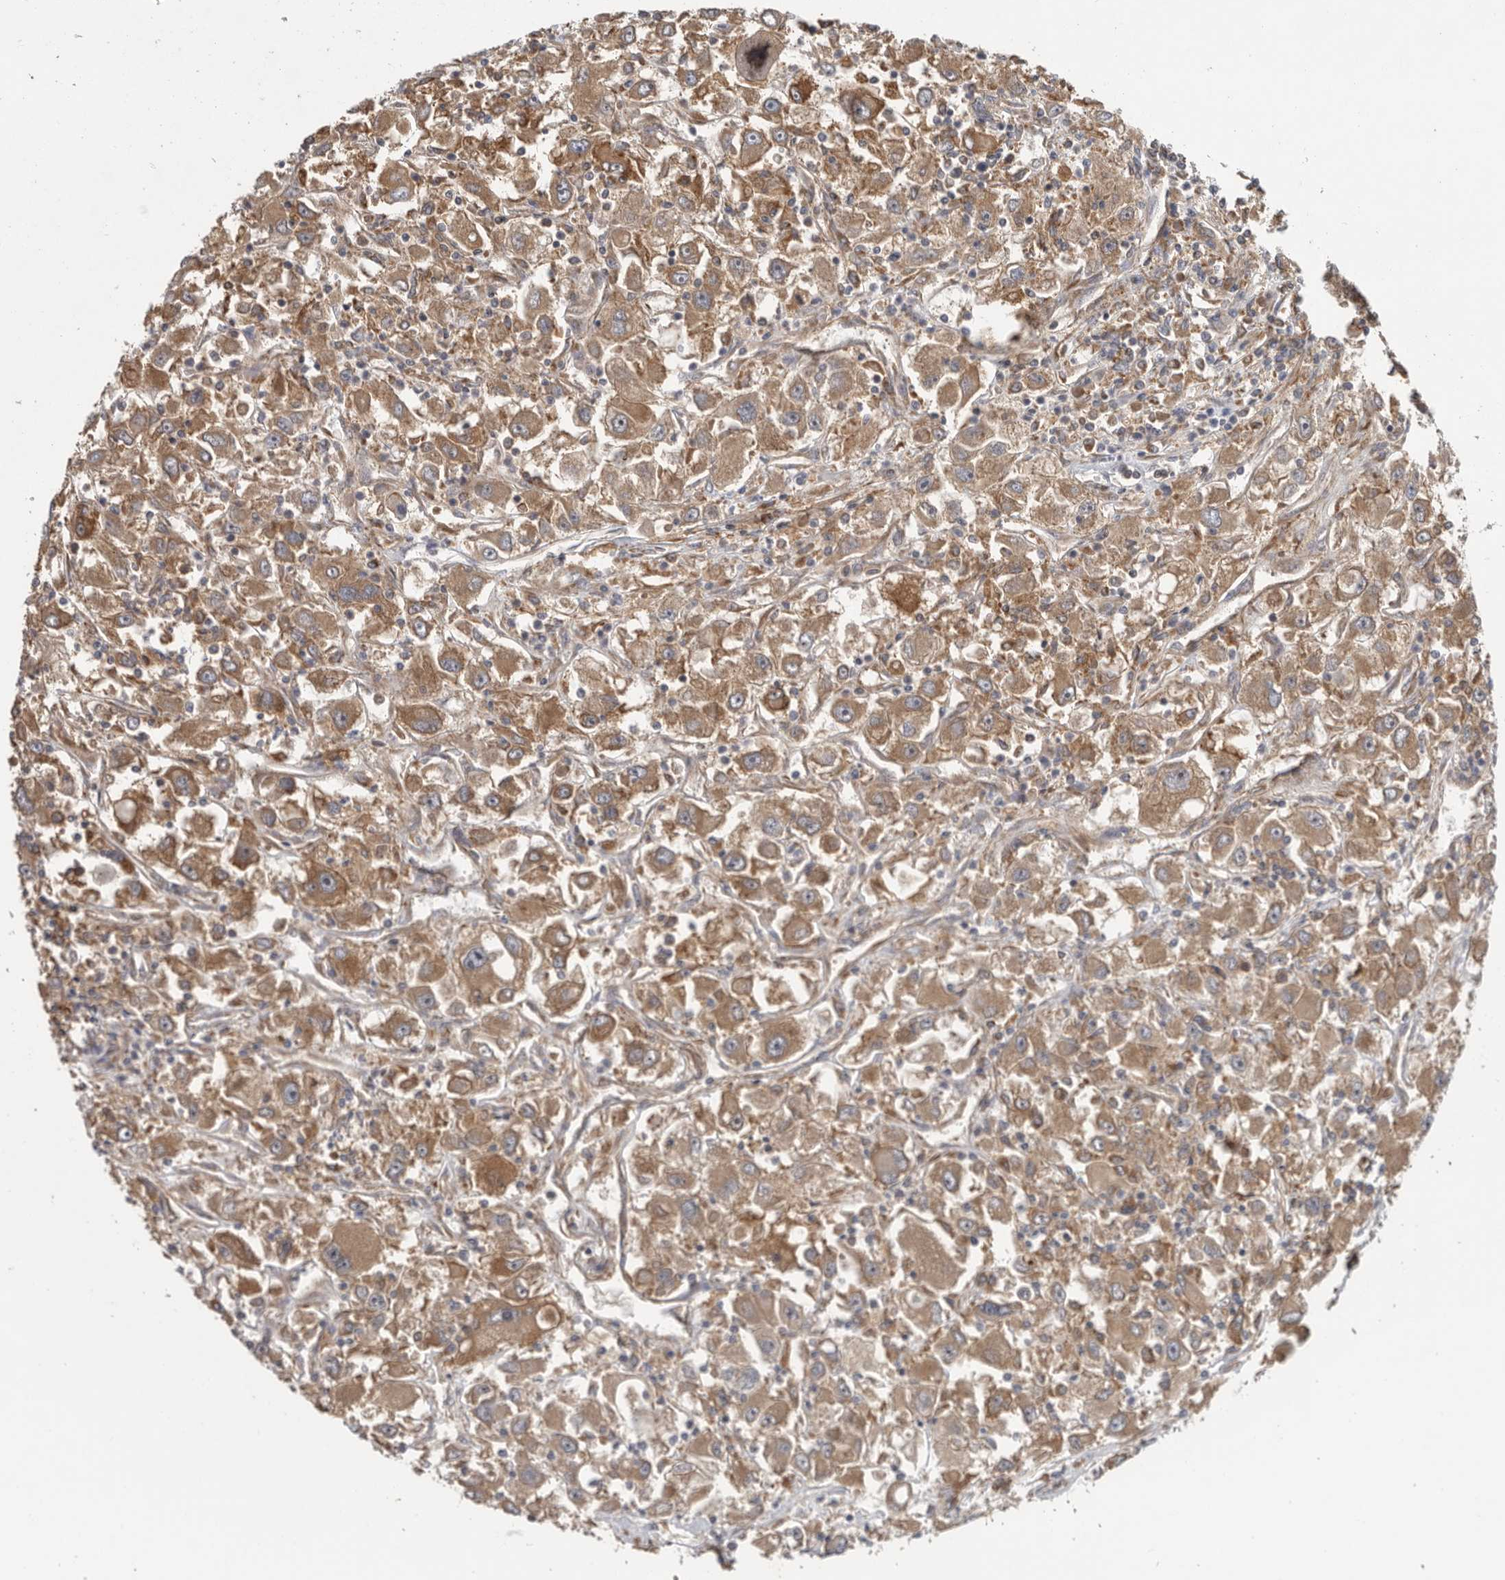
{"staining": {"intensity": "moderate", "quantity": ">75%", "location": "cytoplasmic/membranous"}, "tissue": "renal cancer", "cell_type": "Tumor cells", "image_type": "cancer", "snomed": [{"axis": "morphology", "description": "Adenocarcinoma, NOS"}, {"axis": "topography", "description": "Kidney"}], "caption": "A micrograph of human renal adenocarcinoma stained for a protein displays moderate cytoplasmic/membranous brown staining in tumor cells. (brown staining indicates protein expression, while blue staining denotes nuclei).", "gene": "C1orf109", "patient": {"sex": "female", "age": 52}}